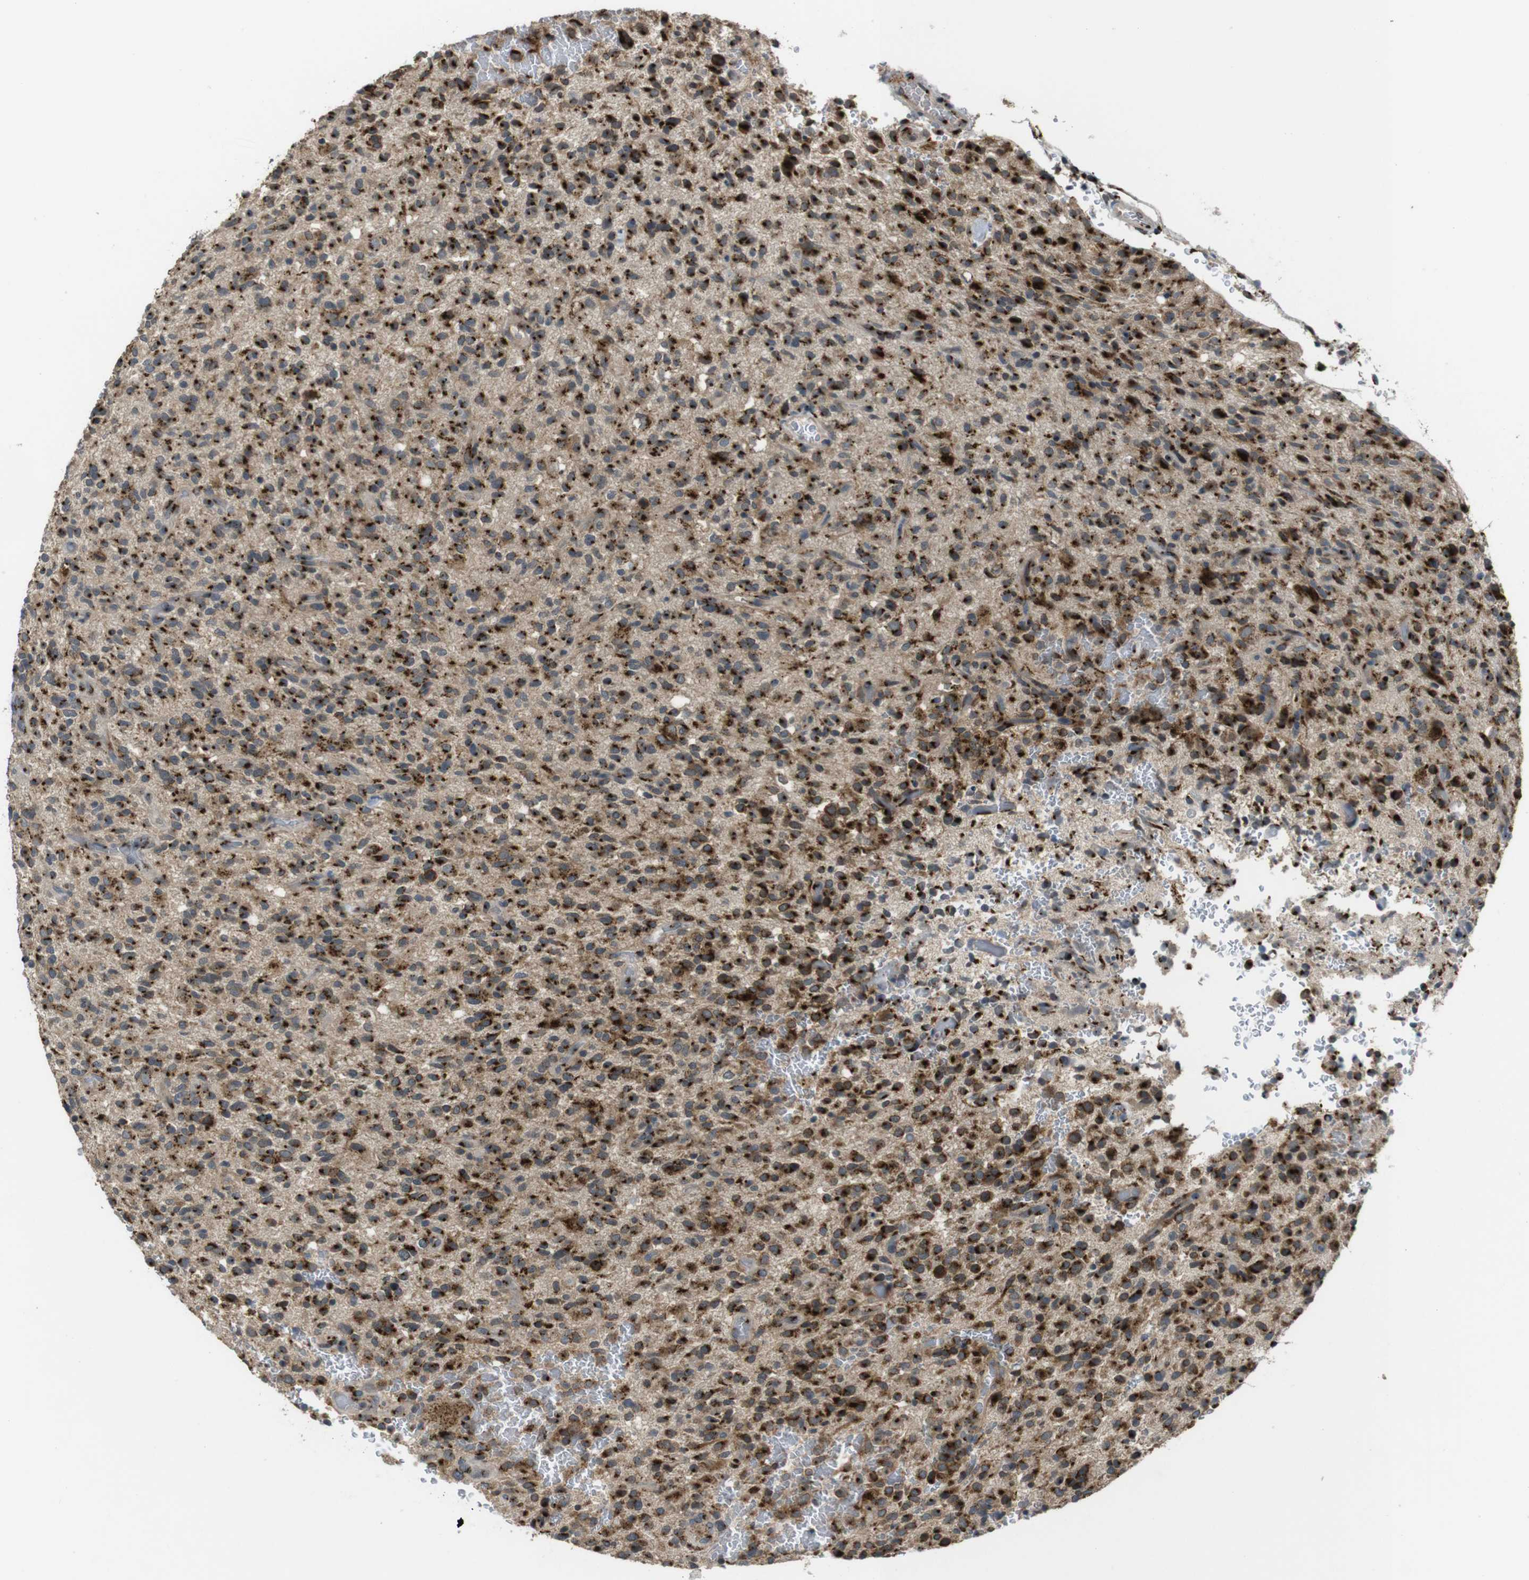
{"staining": {"intensity": "strong", "quantity": ">75%", "location": "cytoplasmic/membranous"}, "tissue": "glioma", "cell_type": "Tumor cells", "image_type": "cancer", "snomed": [{"axis": "morphology", "description": "Glioma, malignant, High grade"}, {"axis": "topography", "description": "Brain"}], "caption": "A histopathology image showing strong cytoplasmic/membranous staining in about >75% of tumor cells in glioma, as visualized by brown immunohistochemical staining.", "gene": "ZFPL1", "patient": {"sex": "male", "age": 71}}